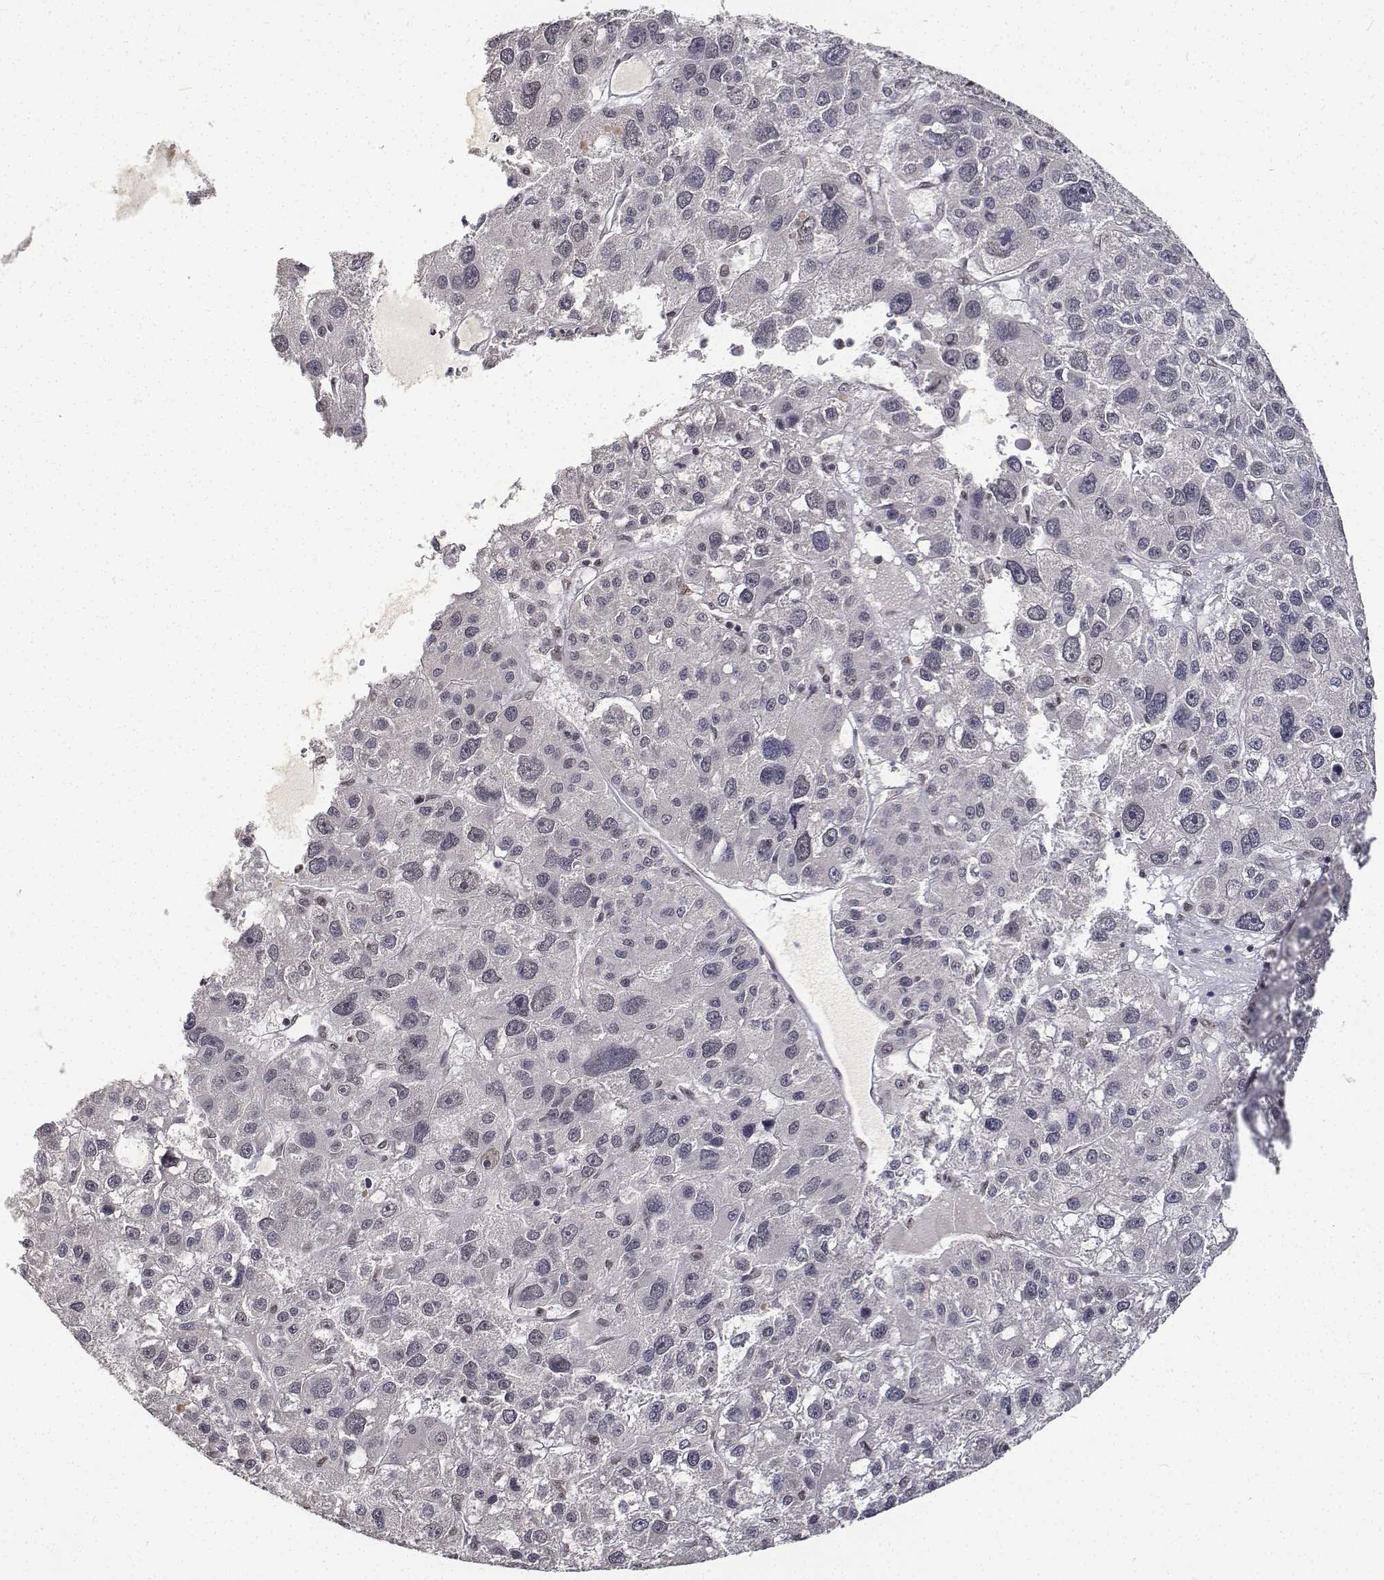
{"staining": {"intensity": "negative", "quantity": "none", "location": "none"}, "tissue": "liver cancer", "cell_type": "Tumor cells", "image_type": "cancer", "snomed": [{"axis": "morphology", "description": "Carcinoma, Hepatocellular, NOS"}, {"axis": "topography", "description": "Liver"}], "caption": "This is an immunohistochemistry (IHC) photomicrograph of liver cancer. There is no expression in tumor cells.", "gene": "ATRX", "patient": {"sex": "male", "age": 73}}